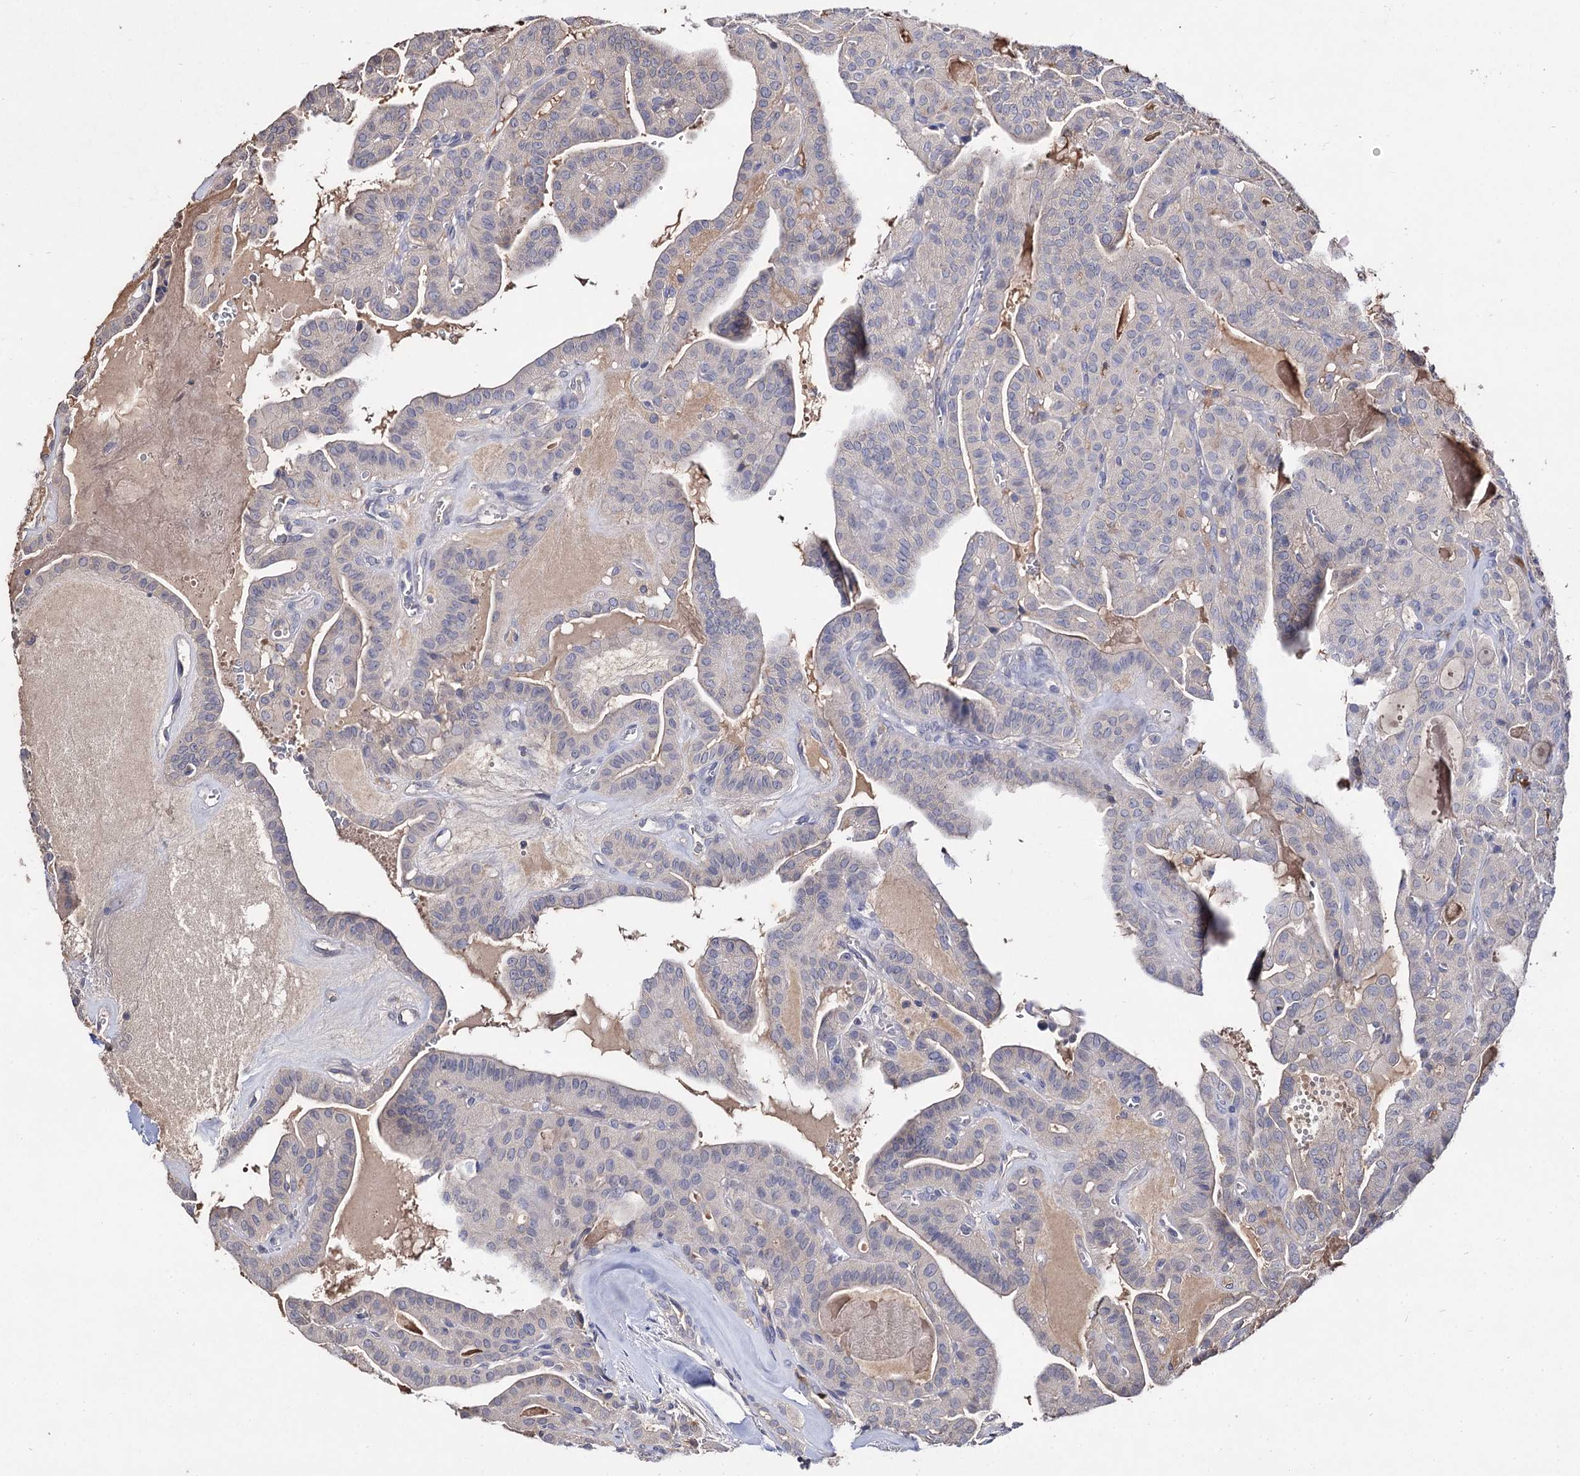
{"staining": {"intensity": "negative", "quantity": "none", "location": "none"}, "tissue": "thyroid cancer", "cell_type": "Tumor cells", "image_type": "cancer", "snomed": [{"axis": "morphology", "description": "Papillary adenocarcinoma, NOS"}, {"axis": "topography", "description": "Thyroid gland"}], "caption": "Immunohistochemistry (IHC) histopathology image of human thyroid cancer (papillary adenocarcinoma) stained for a protein (brown), which exhibits no expression in tumor cells. (DAB immunohistochemistry, high magnification).", "gene": "ARFIP2", "patient": {"sex": "male", "age": 52}}